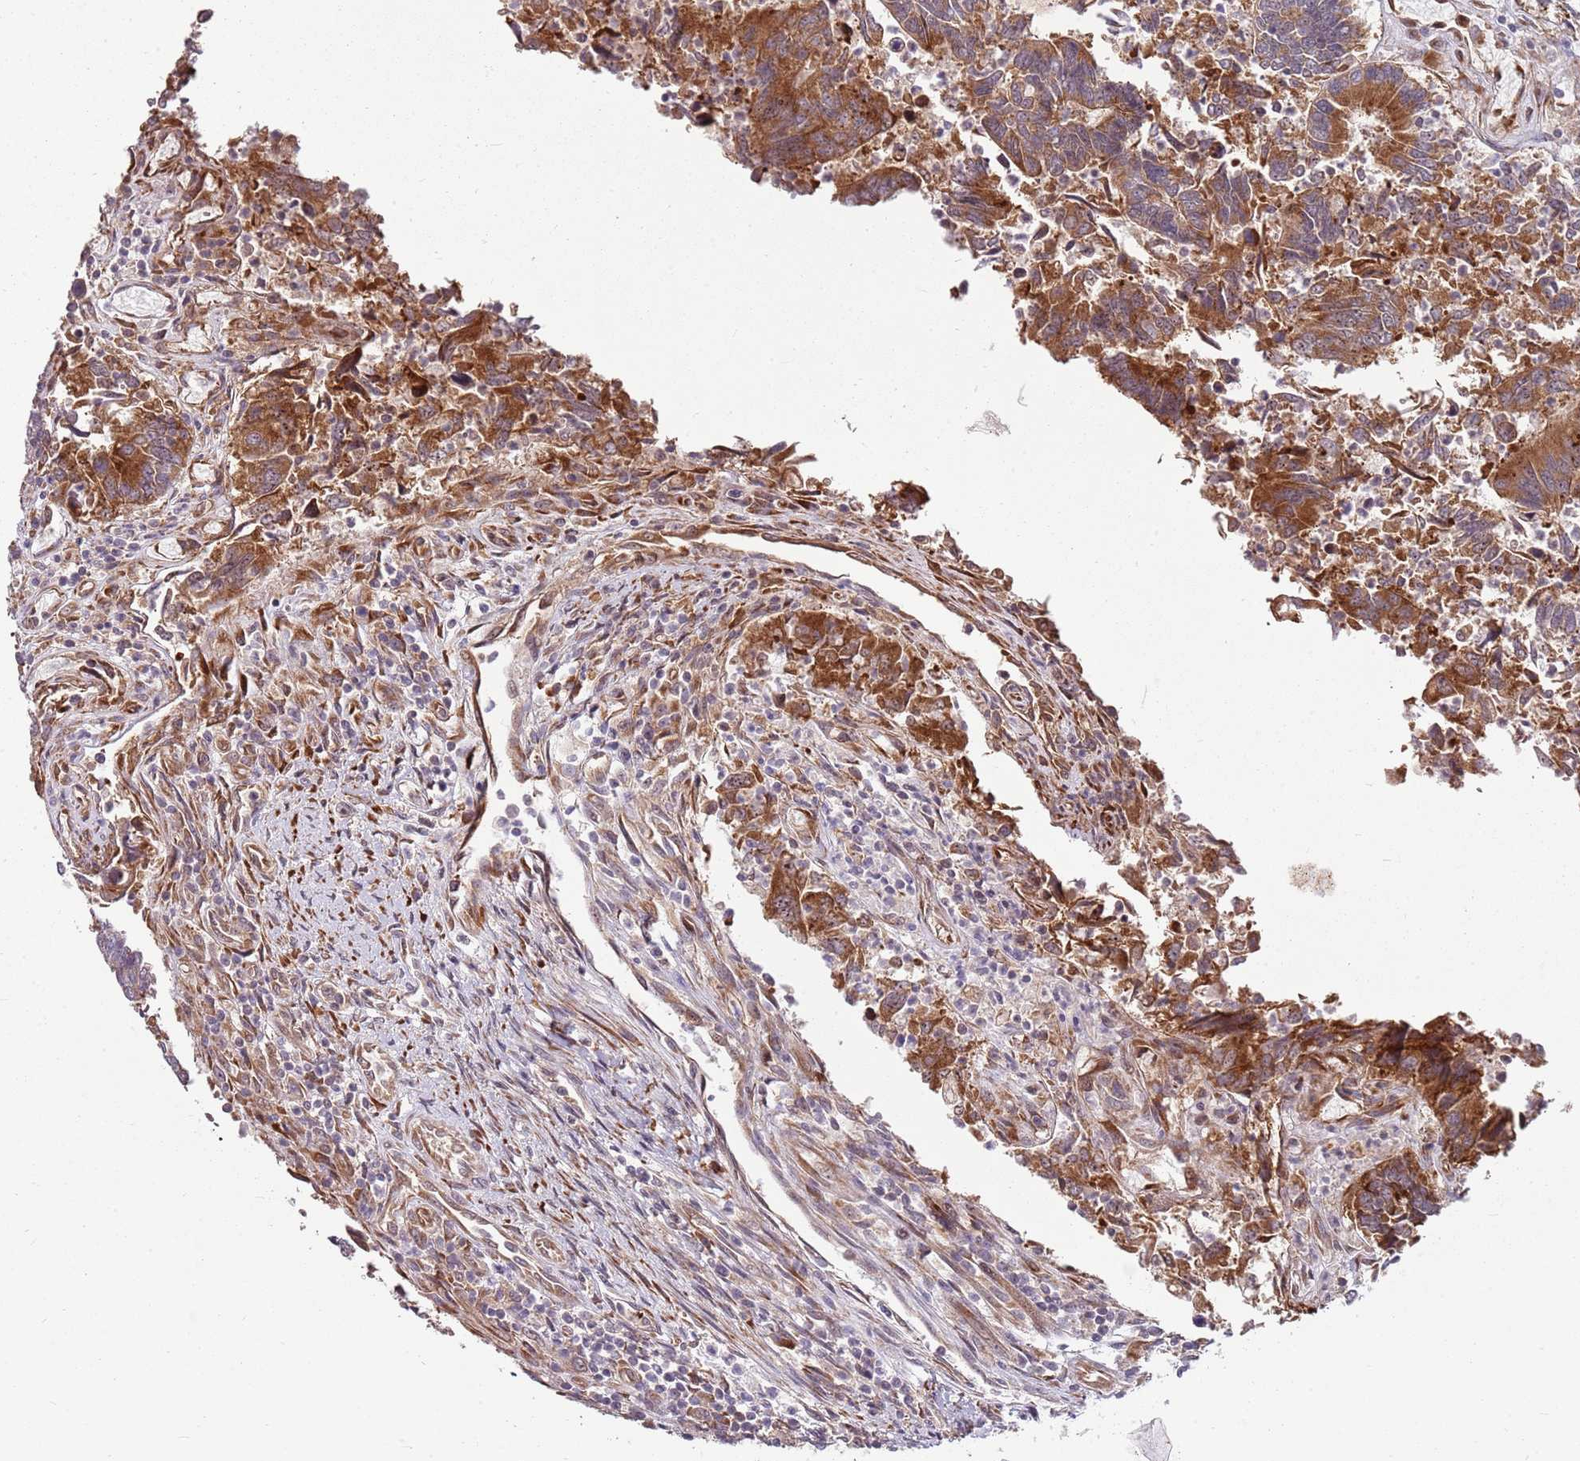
{"staining": {"intensity": "strong", "quantity": ">75%", "location": "cytoplasmic/membranous"}, "tissue": "colorectal cancer", "cell_type": "Tumor cells", "image_type": "cancer", "snomed": [{"axis": "morphology", "description": "Adenocarcinoma, NOS"}, {"axis": "topography", "description": "Colon"}], "caption": "This is a photomicrograph of immunohistochemistry (IHC) staining of adenocarcinoma (colorectal), which shows strong positivity in the cytoplasmic/membranous of tumor cells.", "gene": "FBXL22", "patient": {"sex": "female", "age": 67}}